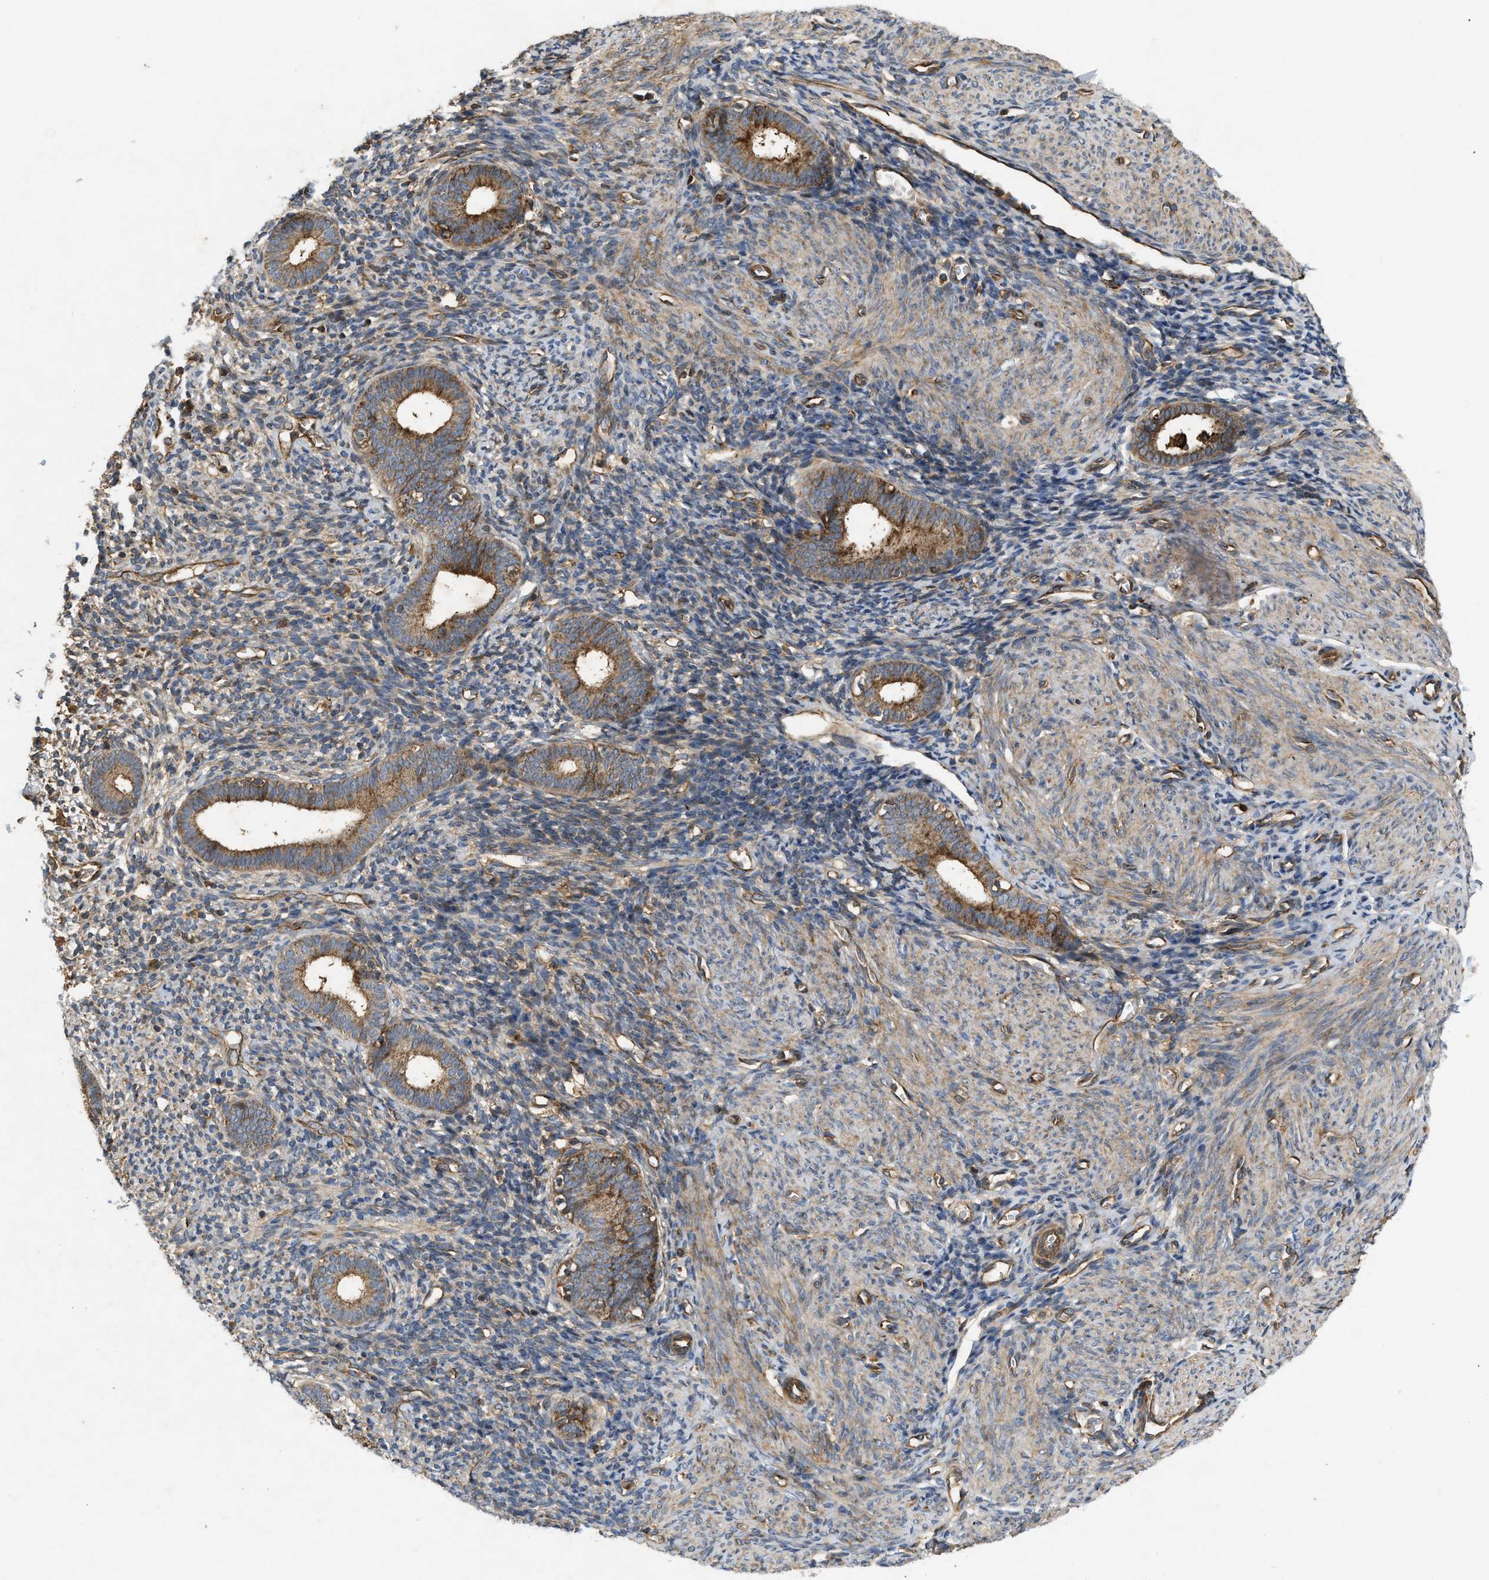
{"staining": {"intensity": "moderate", "quantity": "<25%", "location": "cytoplasmic/membranous"}, "tissue": "endometrium", "cell_type": "Cells in endometrial stroma", "image_type": "normal", "snomed": [{"axis": "morphology", "description": "Normal tissue, NOS"}, {"axis": "morphology", "description": "Adenocarcinoma, NOS"}, {"axis": "topography", "description": "Endometrium"}], "caption": "Immunohistochemical staining of unremarkable human endometrium exhibits low levels of moderate cytoplasmic/membranous staining in about <25% of cells in endometrial stroma. Using DAB (3,3'-diaminobenzidine) (brown) and hematoxylin (blue) stains, captured at high magnification using brightfield microscopy.", "gene": "GNB4", "patient": {"sex": "female", "age": 57}}